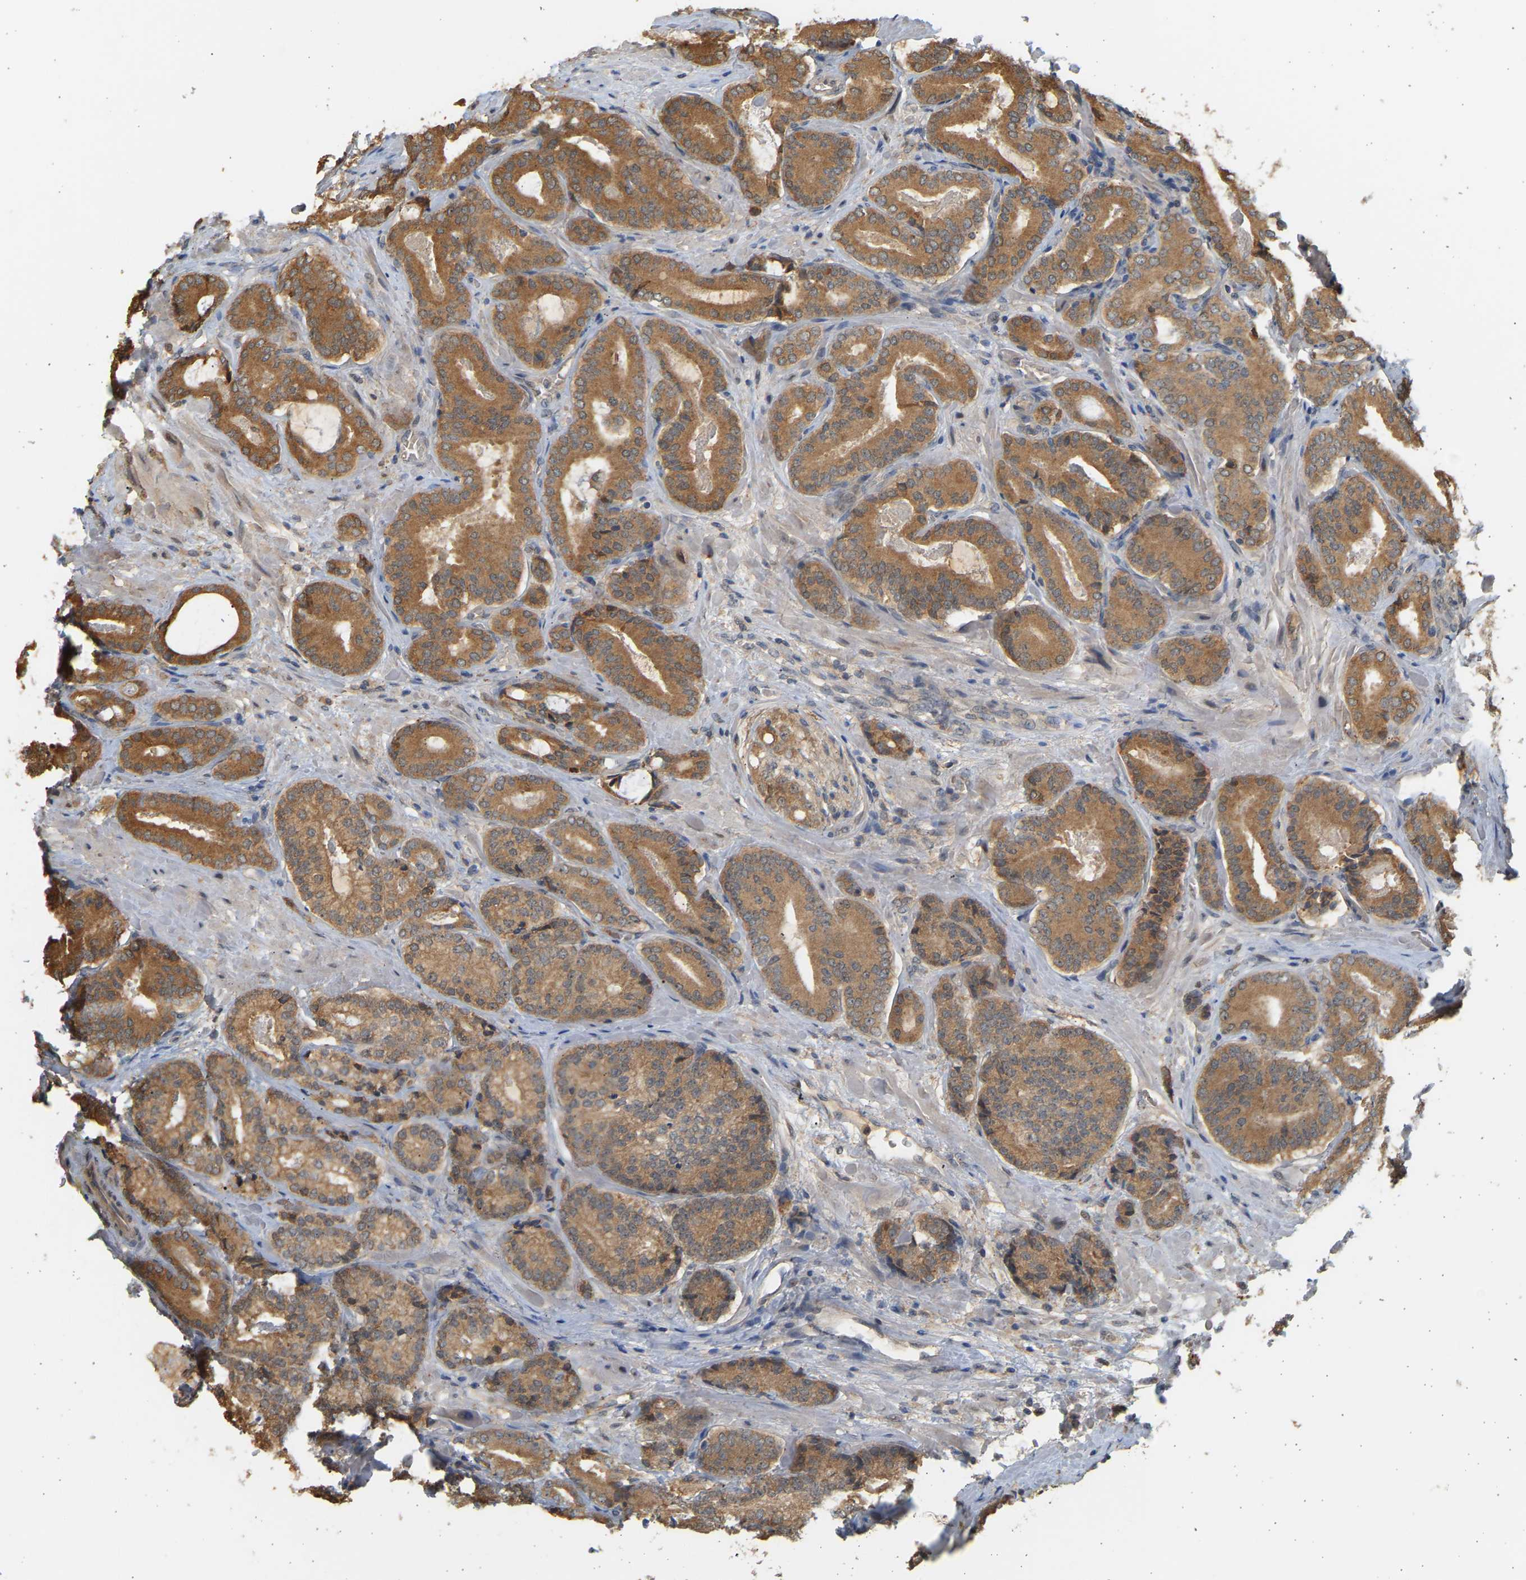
{"staining": {"intensity": "moderate", "quantity": ">75%", "location": "cytoplasmic/membranous"}, "tissue": "prostate cancer", "cell_type": "Tumor cells", "image_type": "cancer", "snomed": [{"axis": "morphology", "description": "Adenocarcinoma, High grade"}, {"axis": "topography", "description": "Prostate"}], "caption": "This is a histology image of immunohistochemistry (IHC) staining of adenocarcinoma (high-grade) (prostate), which shows moderate expression in the cytoplasmic/membranous of tumor cells.", "gene": "B4GALT6", "patient": {"sex": "male", "age": 61}}